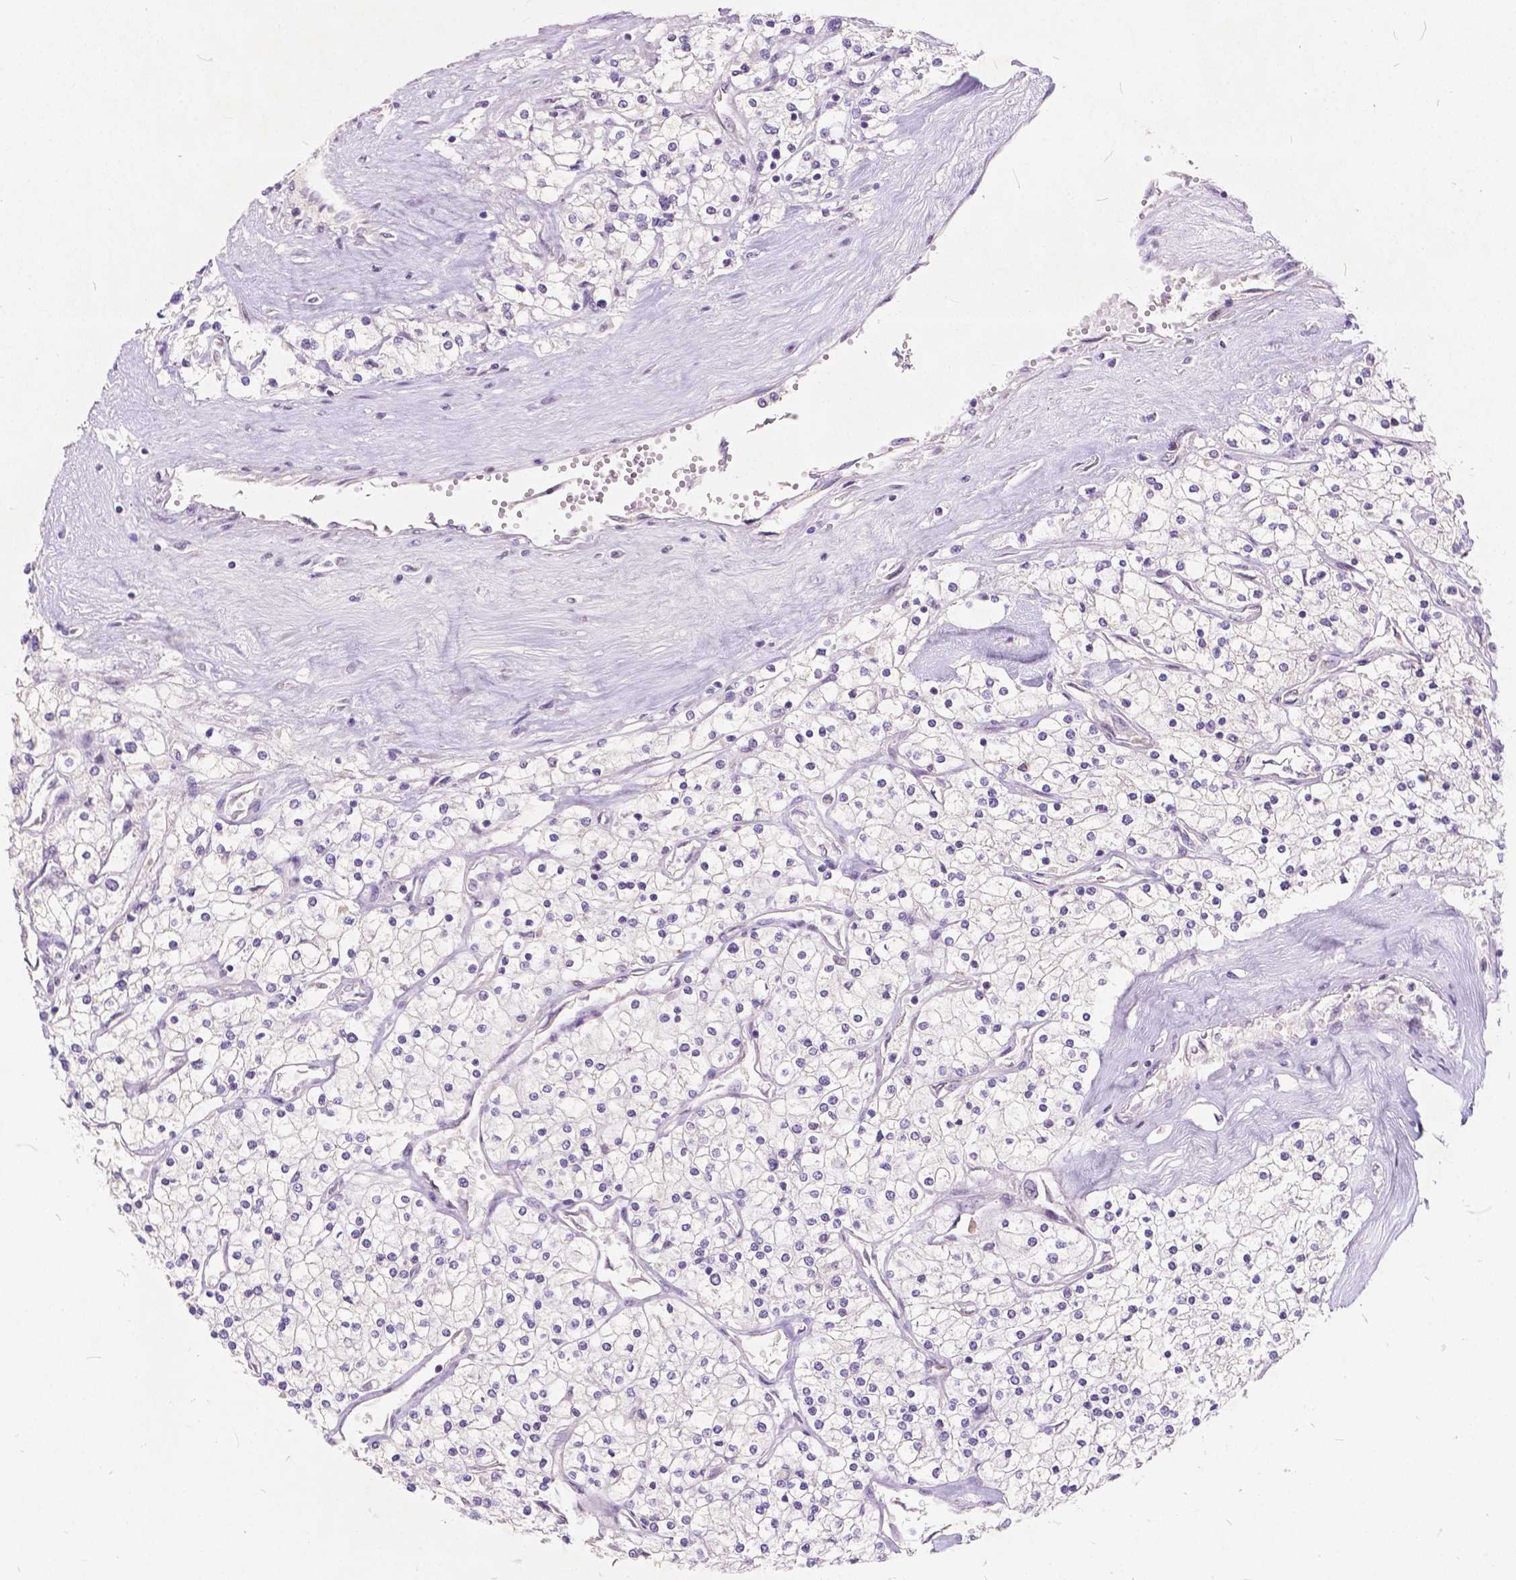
{"staining": {"intensity": "negative", "quantity": "none", "location": "none"}, "tissue": "renal cancer", "cell_type": "Tumor cells", "image_type": "cancer", "snomed": [{"axis": "morphology", "description": "Adenocarcinoma, NOS"}, {"axis": "topography", "description": "Kidney"}], "caption": "Protein analysis of renal adenocarcinoma demonstrates no significant positivity in tumor cells. (DAB (3,3'-diaminobenzidine) immunohistochemistry, high magnification).", "gene": "FAM53A", "patient": {"sex": "male", "age": 80}}